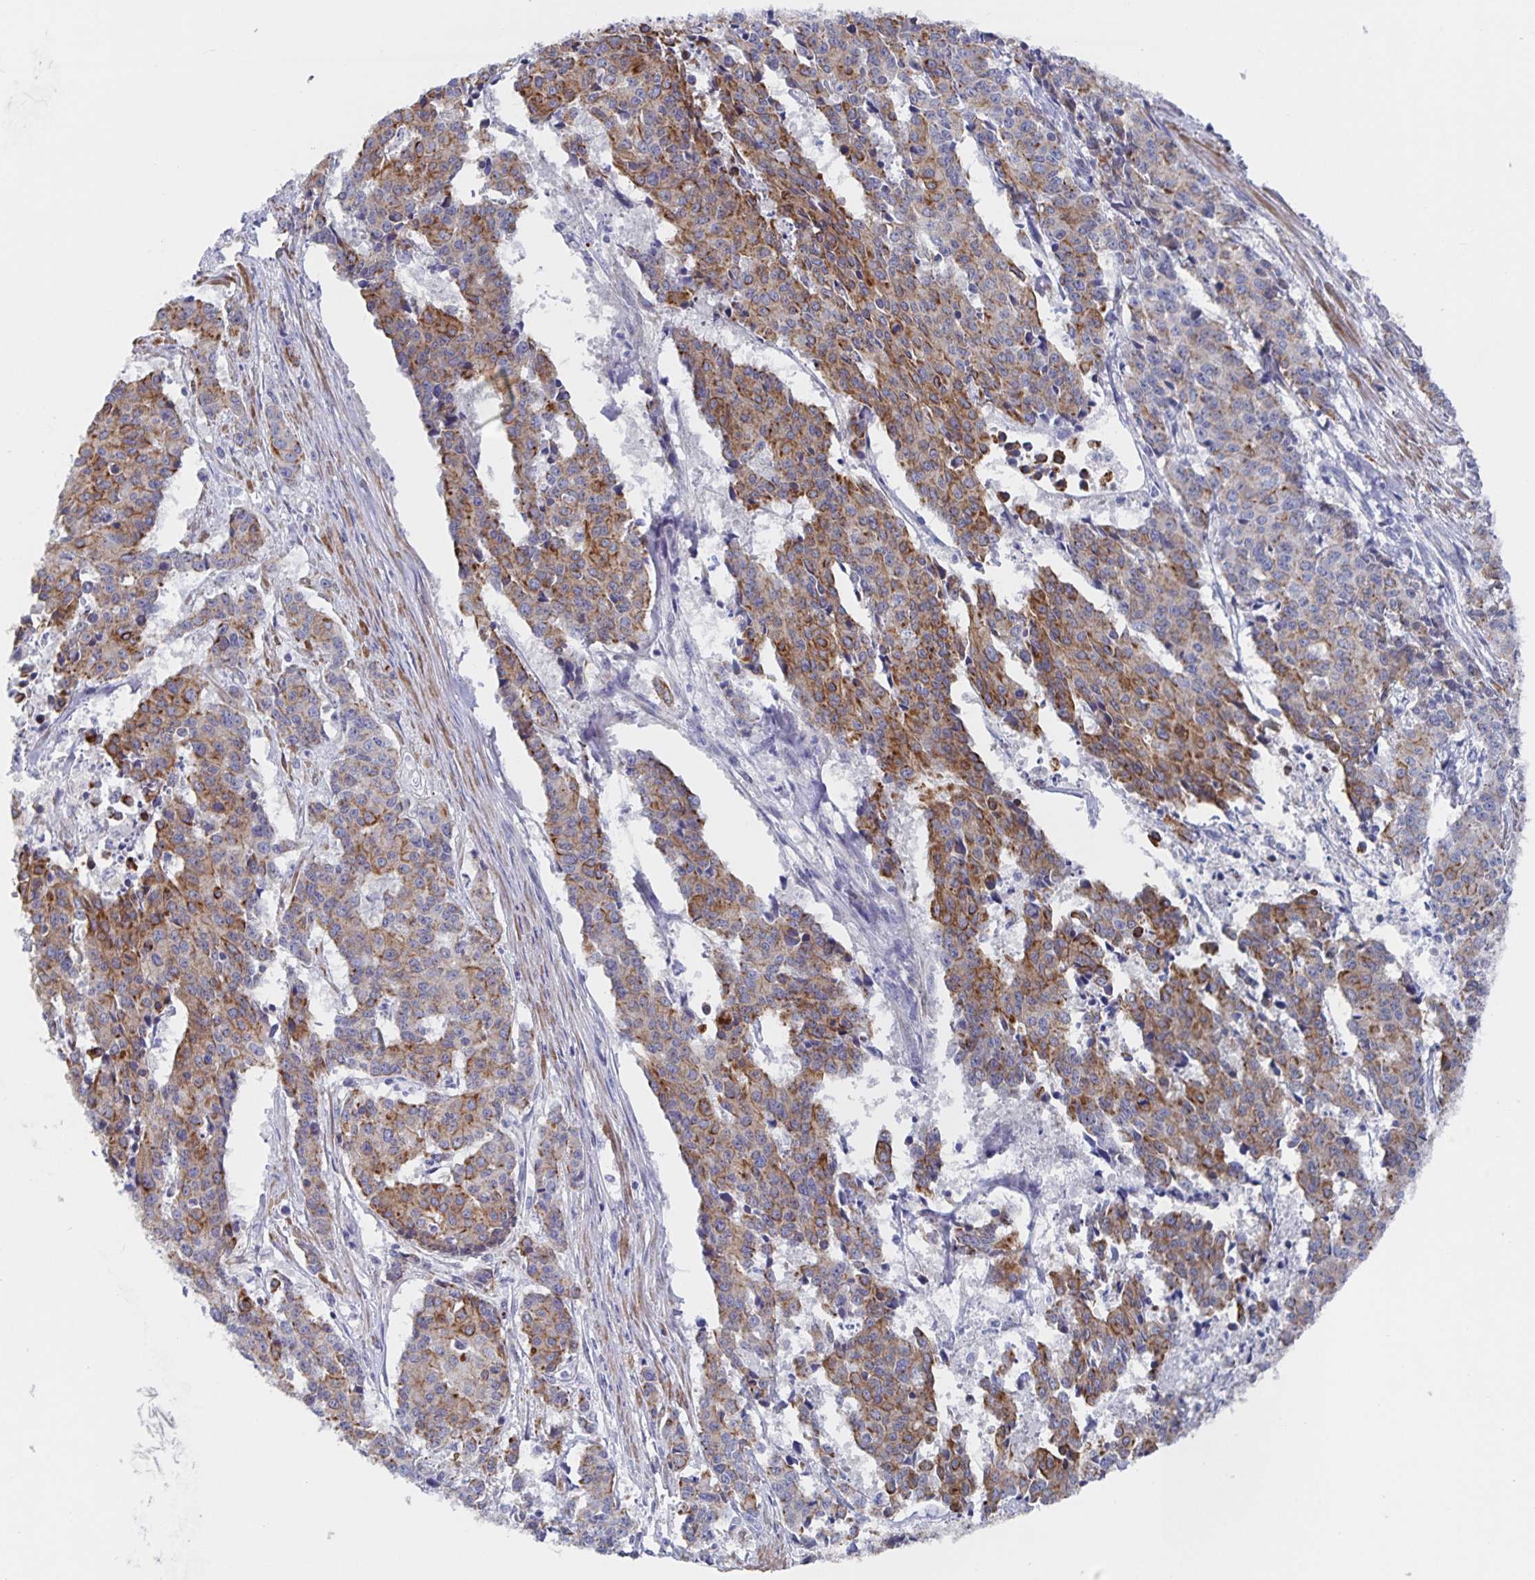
{"staining": {"intensity": "moderate", "quantity": ">75%", "location": "cytoplasmic/membranous"}, "tissue": "cervical cancer", "cell_type": "Tumor cells", "image_type": "cancer", "snomed": [{"axis": "morphology", "description": "Squamous cell carcinoma, NOS"}, {"axis": "topography", "description": "Cervix"}], "caption": "Human squamous cell carcinoma (cervical) stained with a protein marker displays moderate staining in tumor cells.", "gene": "ZIK1", "patient": {"sex": "female", "age": 28}}